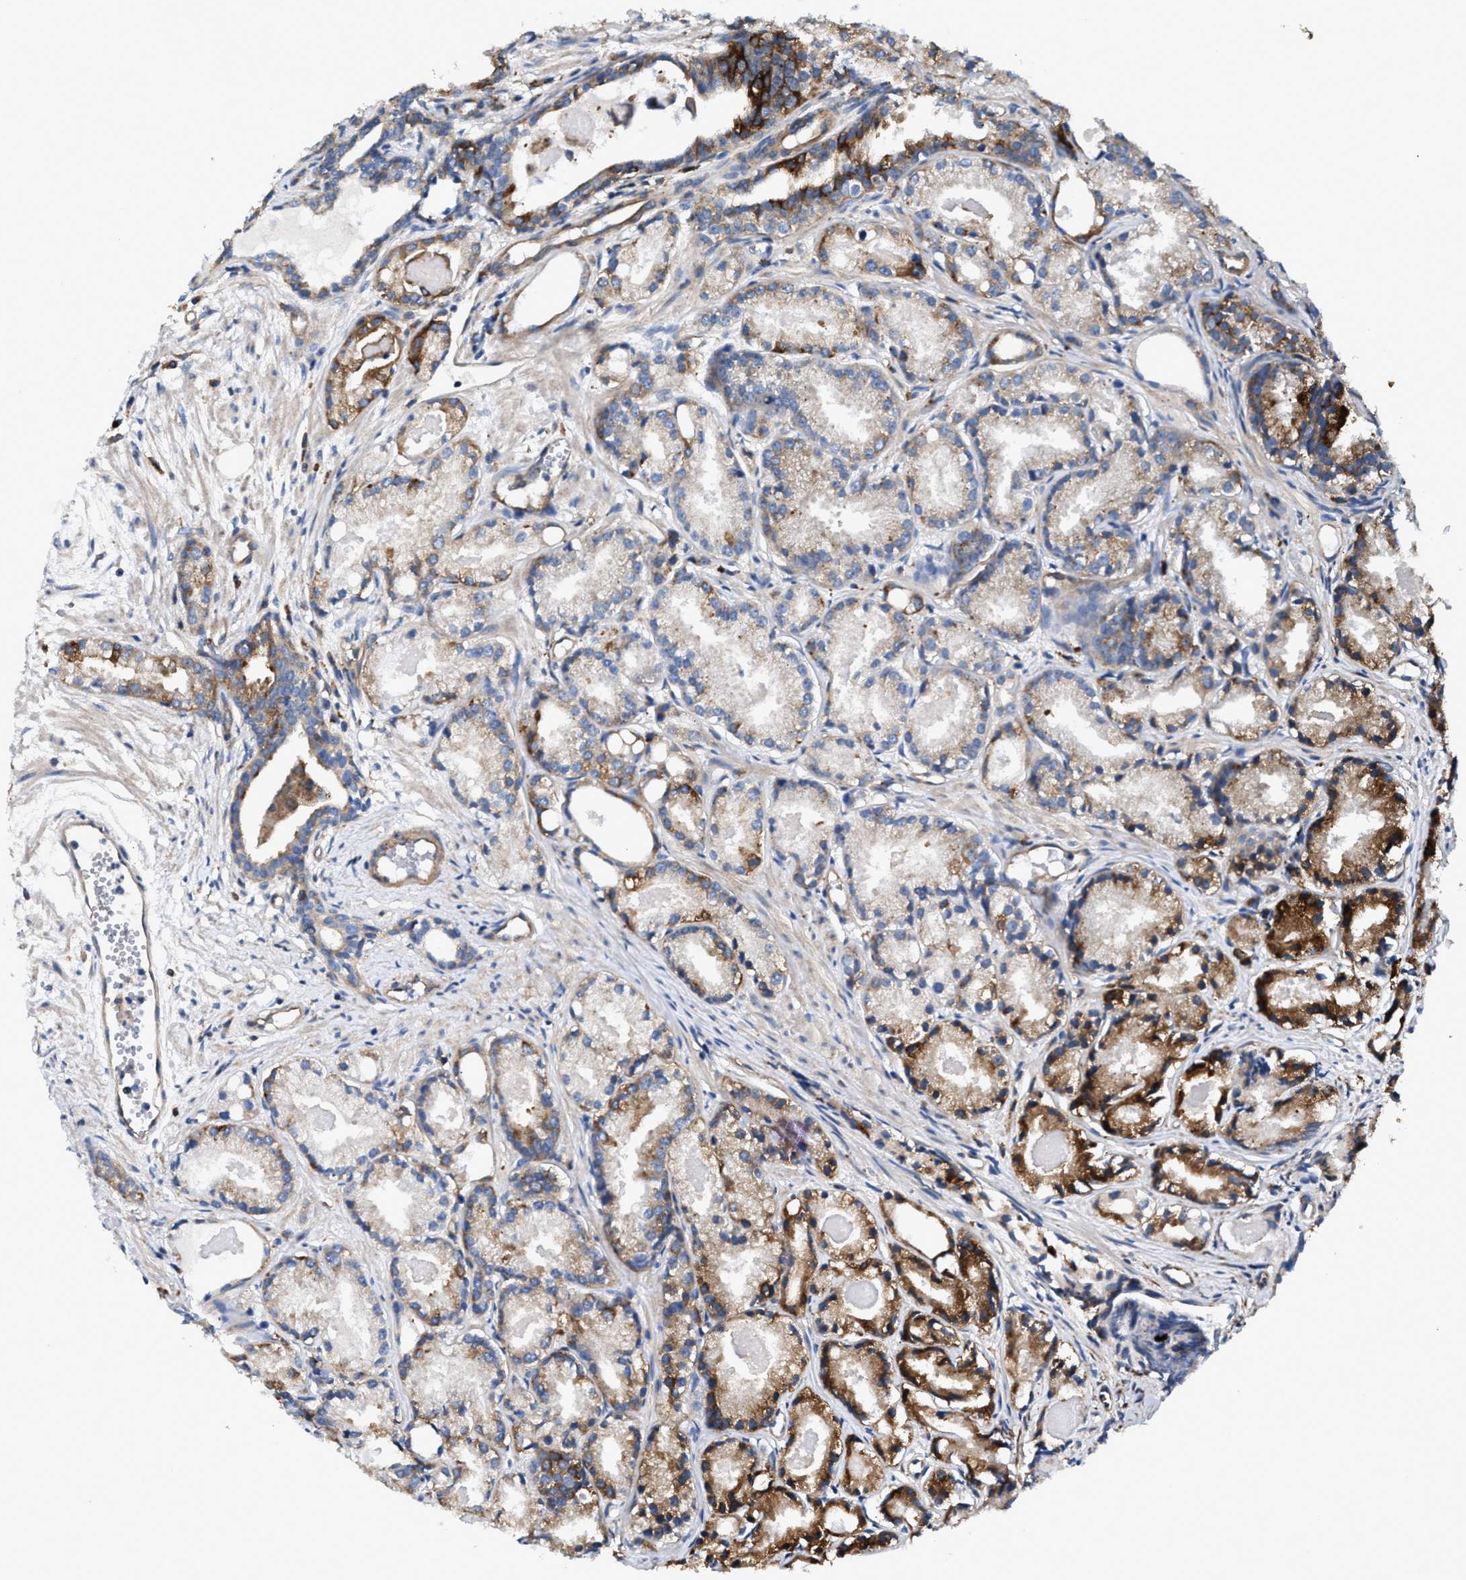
{"staining": {"intensity": "moderate", "quantity": "25%-75%", "location": "cytoplasmic/membranous"}, "tissue": "prostate cancer", "cell_type": "Tumor cells", "image_type": "cancer", "snomed": [{"axis": "morphology", "description": "Adenocarcinoma, Low grade"}, {"axis": "topography", "description": "Prostate"}], "caption": "Immunohistochemical staining of prostate cancer (adenocarcinoma (low-grade)) reveals medium levels of moderate cytoplasmic/membranous protein staining in approximately 25%-75% of tumor cells.", "gene": "PPP1R9B", "patient": {"sex": "male", "age": 72}}